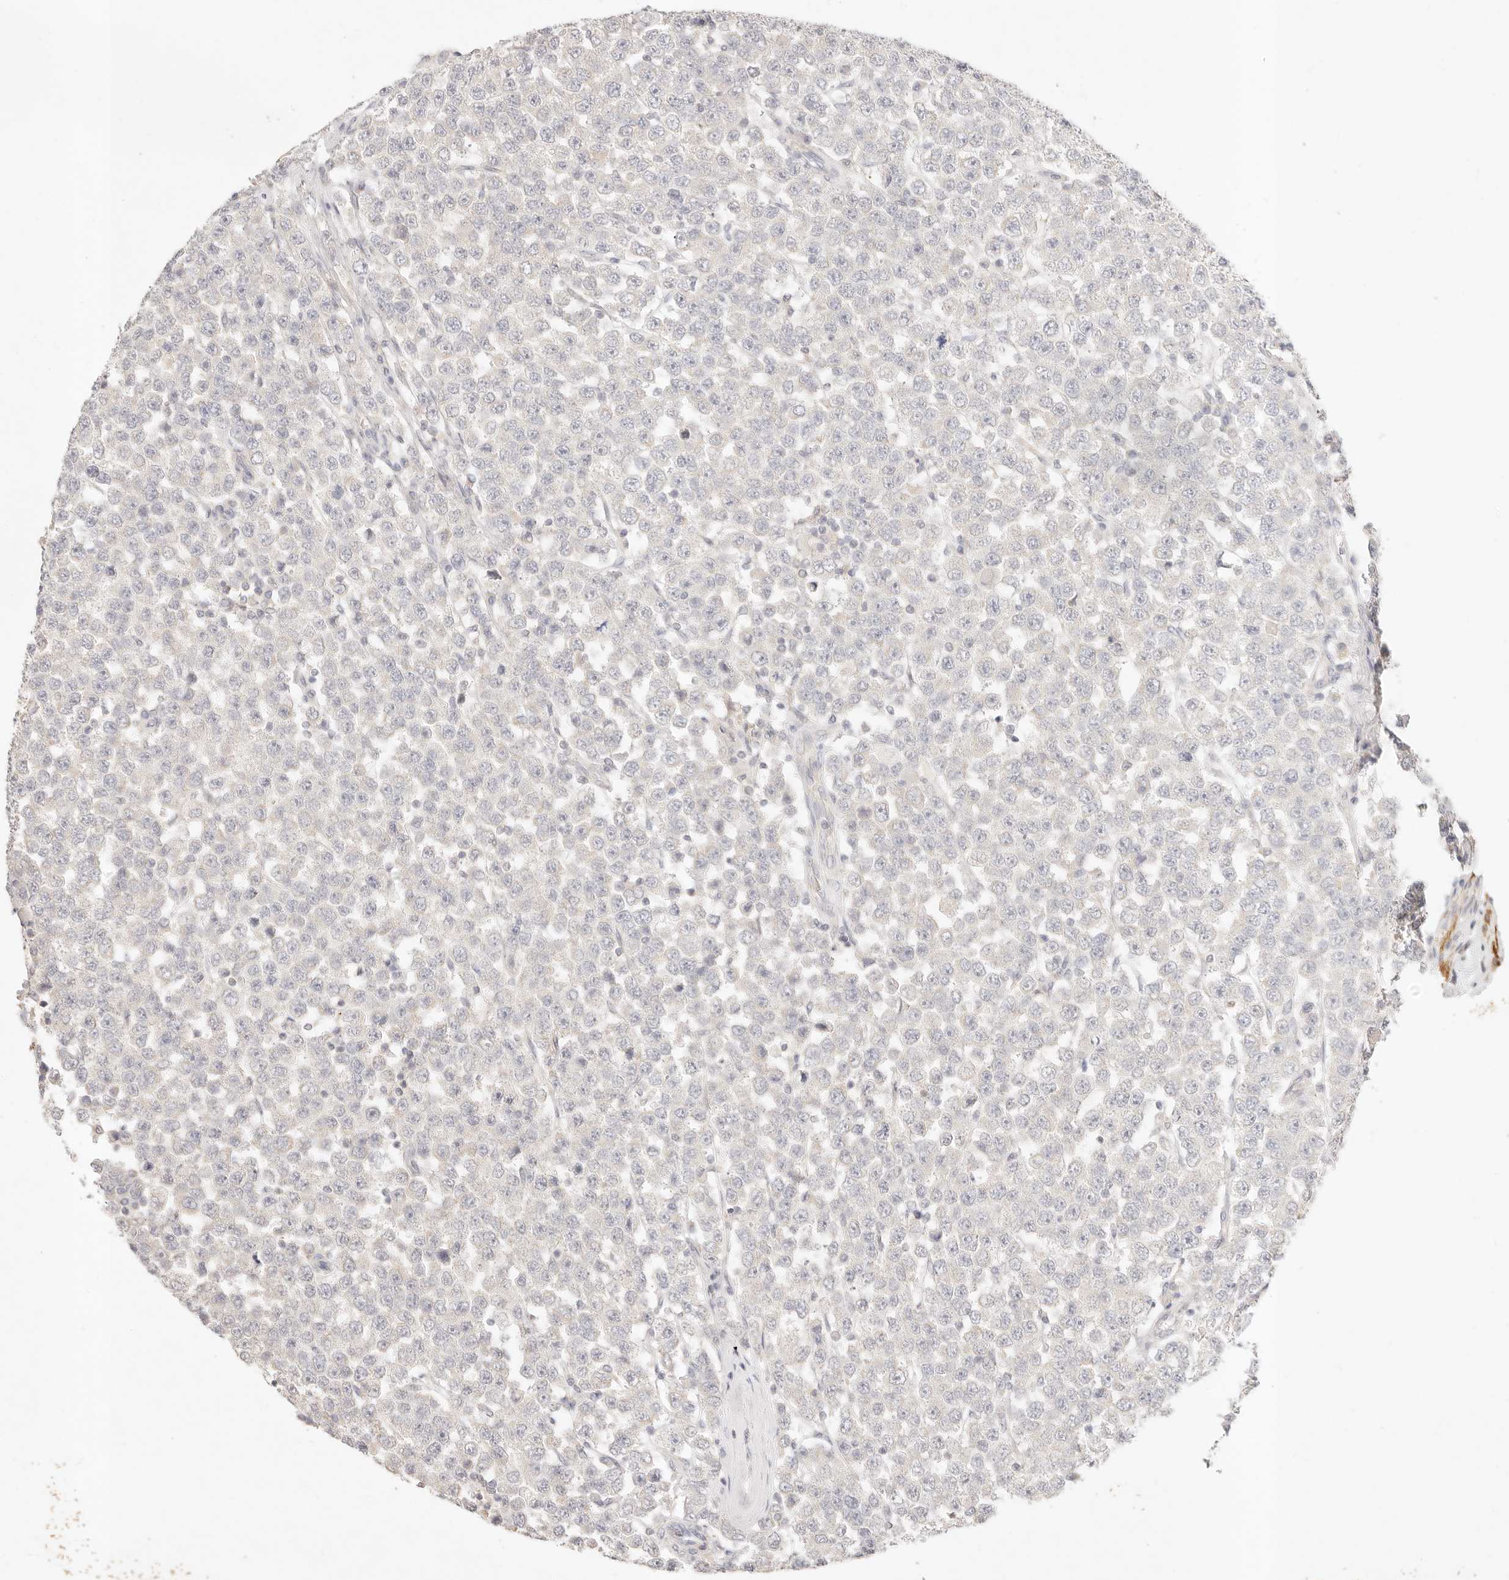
{"staining": {"intensity": "negative", "quantity": "none", "location": "none"}, "tissue": "testis cancer", "cell_type": "Tumor cells", "image_type": "cancer", "snomed": [{"axis": "morphology", "description": "Seminoma, NOS"}, {"axis": "topography", "description": "Testis"}], "caption": "This is an immunohistochemistry (IHC) histopathology image of human seminoma (testis). There is no expression in tumor cells.", "gene": "GPR156", "patient": {"sex": "male", "age": 28}}